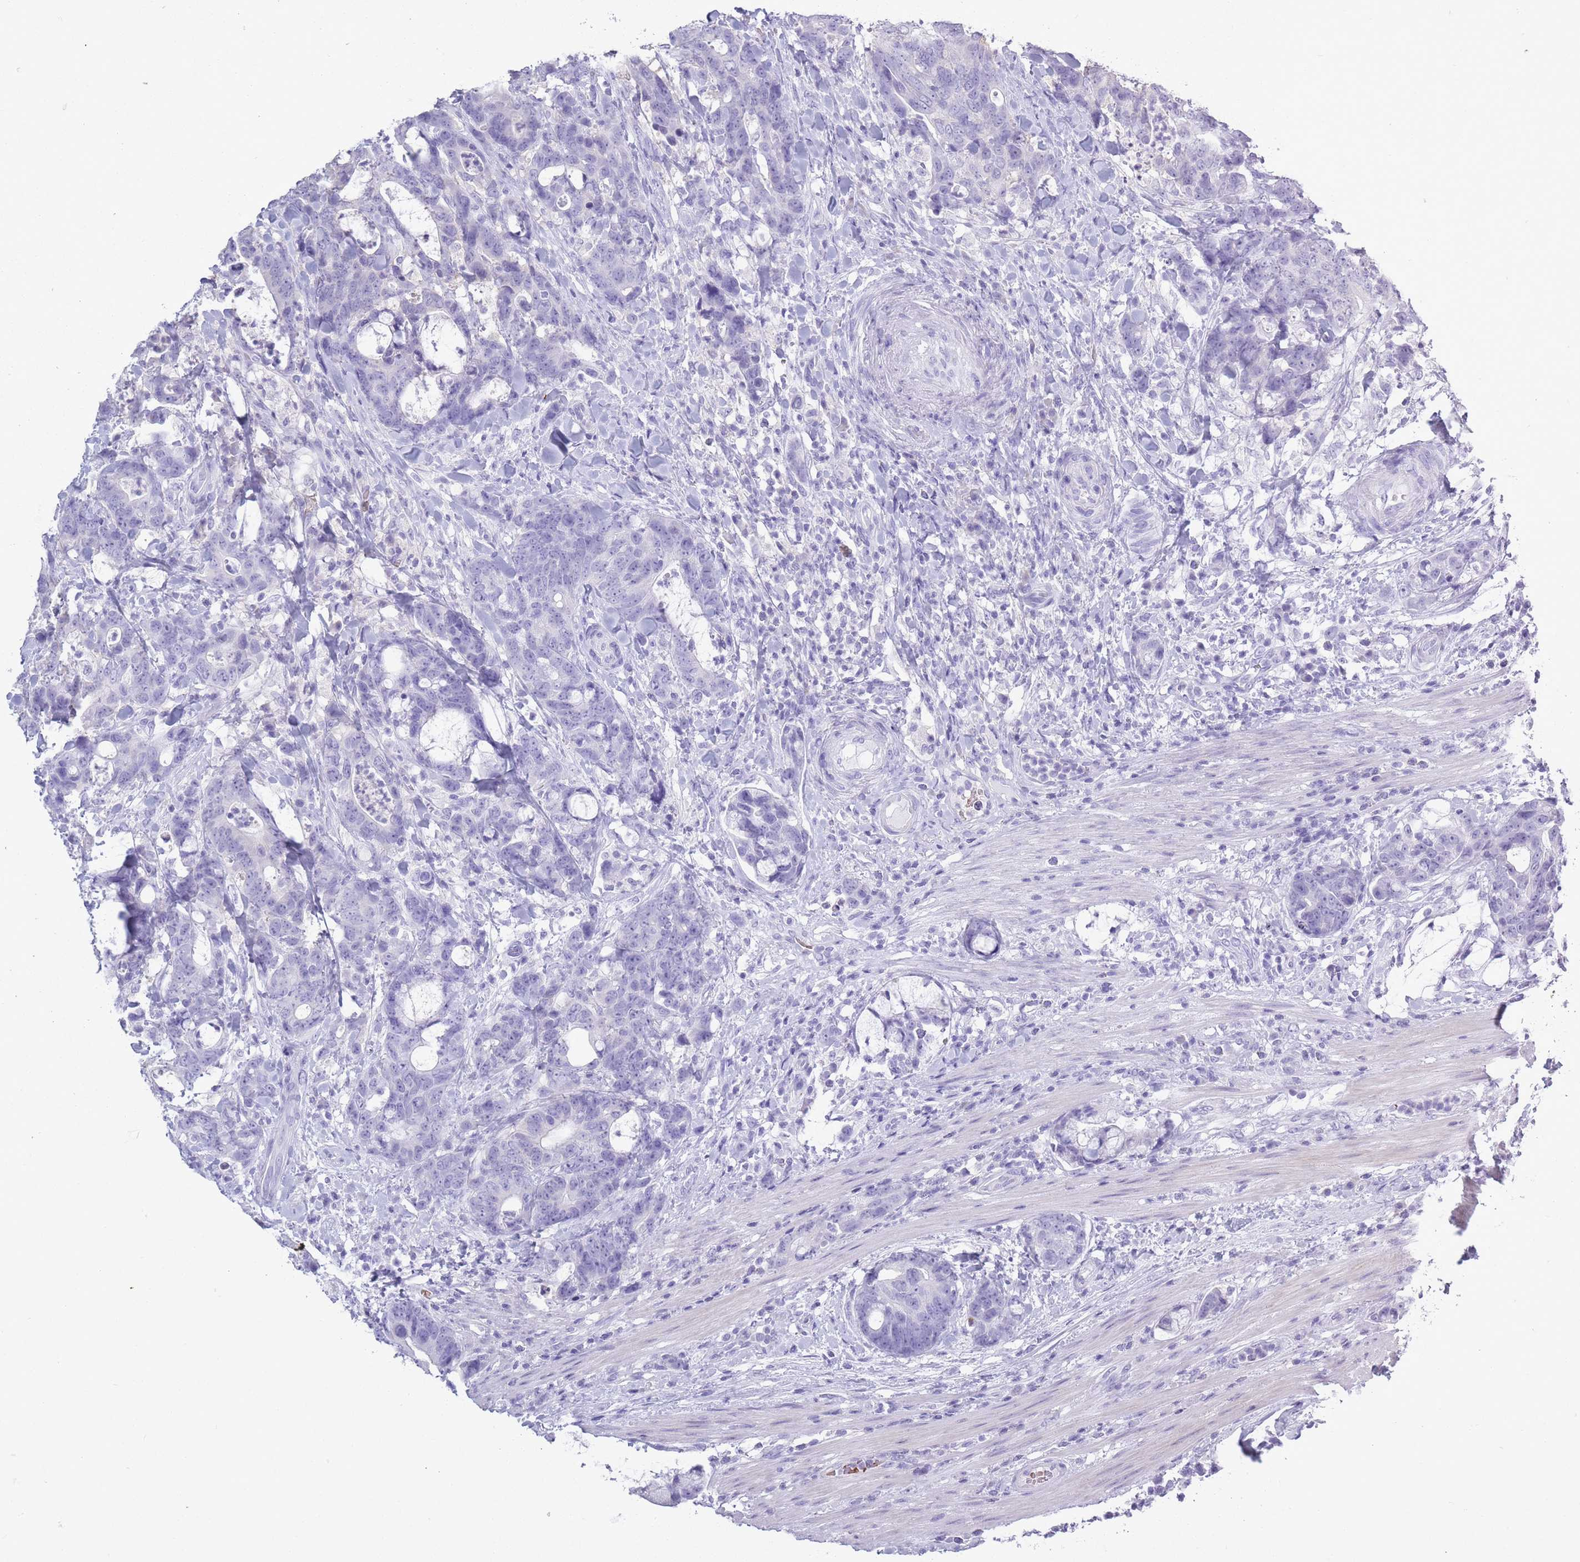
{"staining": {"intensity": "negative", "quantity": "none", "location": "none"}, "tissue": "colorectal cancer", "cell_type": "Tumor cells", "image_type": "cancer", "snomed": [{"axis": "morphology", "description": "Adenocarcinoma, NOS"}, {"axis": "topography", "description": "Colon"}], "caption": "Colorectal cancer was stained to show a protein in brown. There is no significant expression in tumor cells. (Stains: DAB immunohistochemistry (IHC) with hematoxylin counter stain, Microscopy: brightfield microscopy at high magnification).", "gene": "OR7C1", "patient": {"sex": "female", "age": 82}}